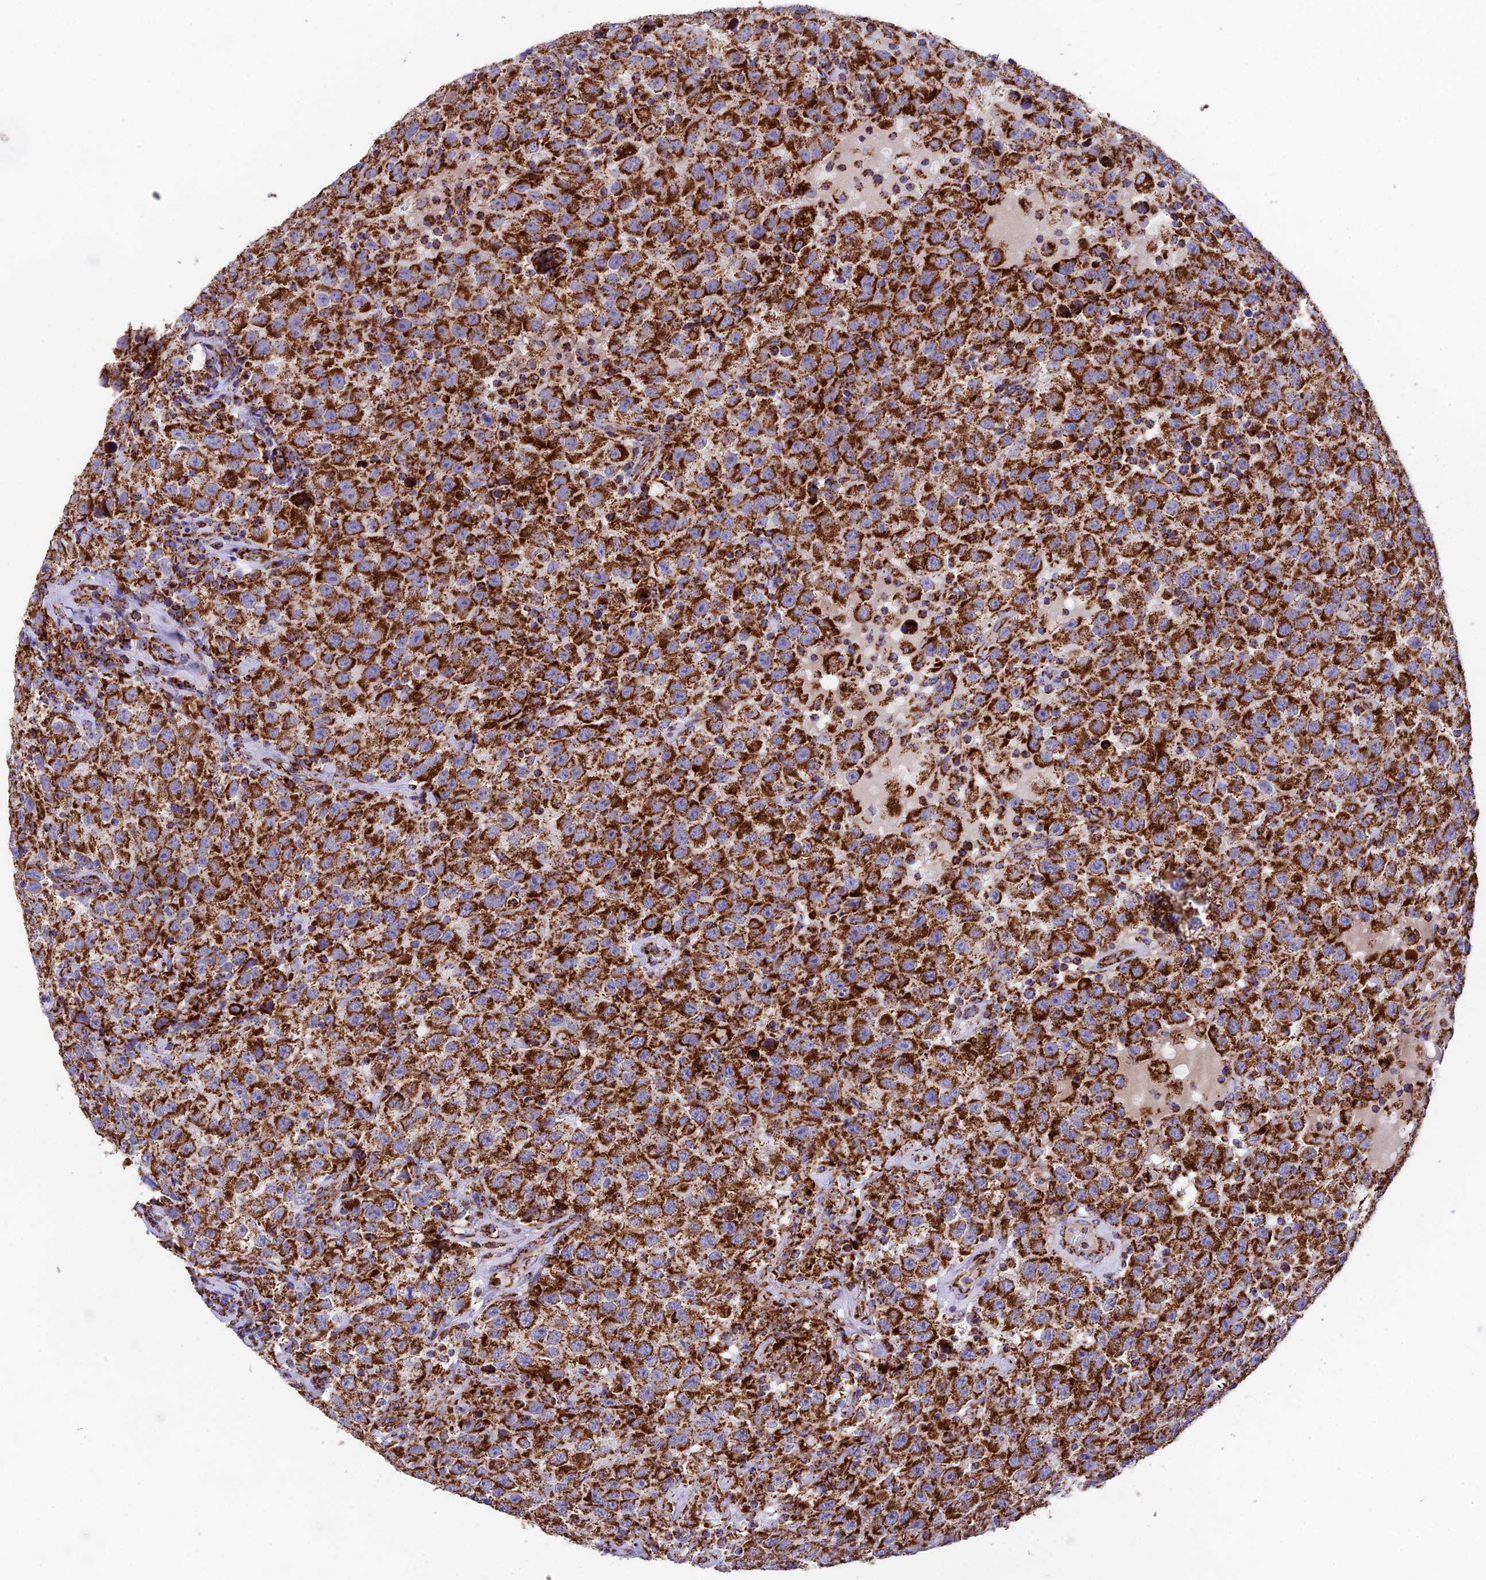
{"staining": {"intensity": "strong", "quantity": ">75%", "location": "cytoplasmic/membranous"}, "tissue": "testis cancer", "cell_type": "Tumor cells", "image_type": "cancer", "snomed": [{"axis": "morphology", "description": "Seminoma, NOS"}, {"axis": "topography", "description": "Testis"}], "caption": "The immunohistochemical stain highlights strong cytoplasmic/membranous staining in tumor cells of testis cancer tissue. (DAB IHC with brightfield microscopy, high magnification).", "gene": "CHCHD3", "patient": {"sex": "male", "age": 41}}